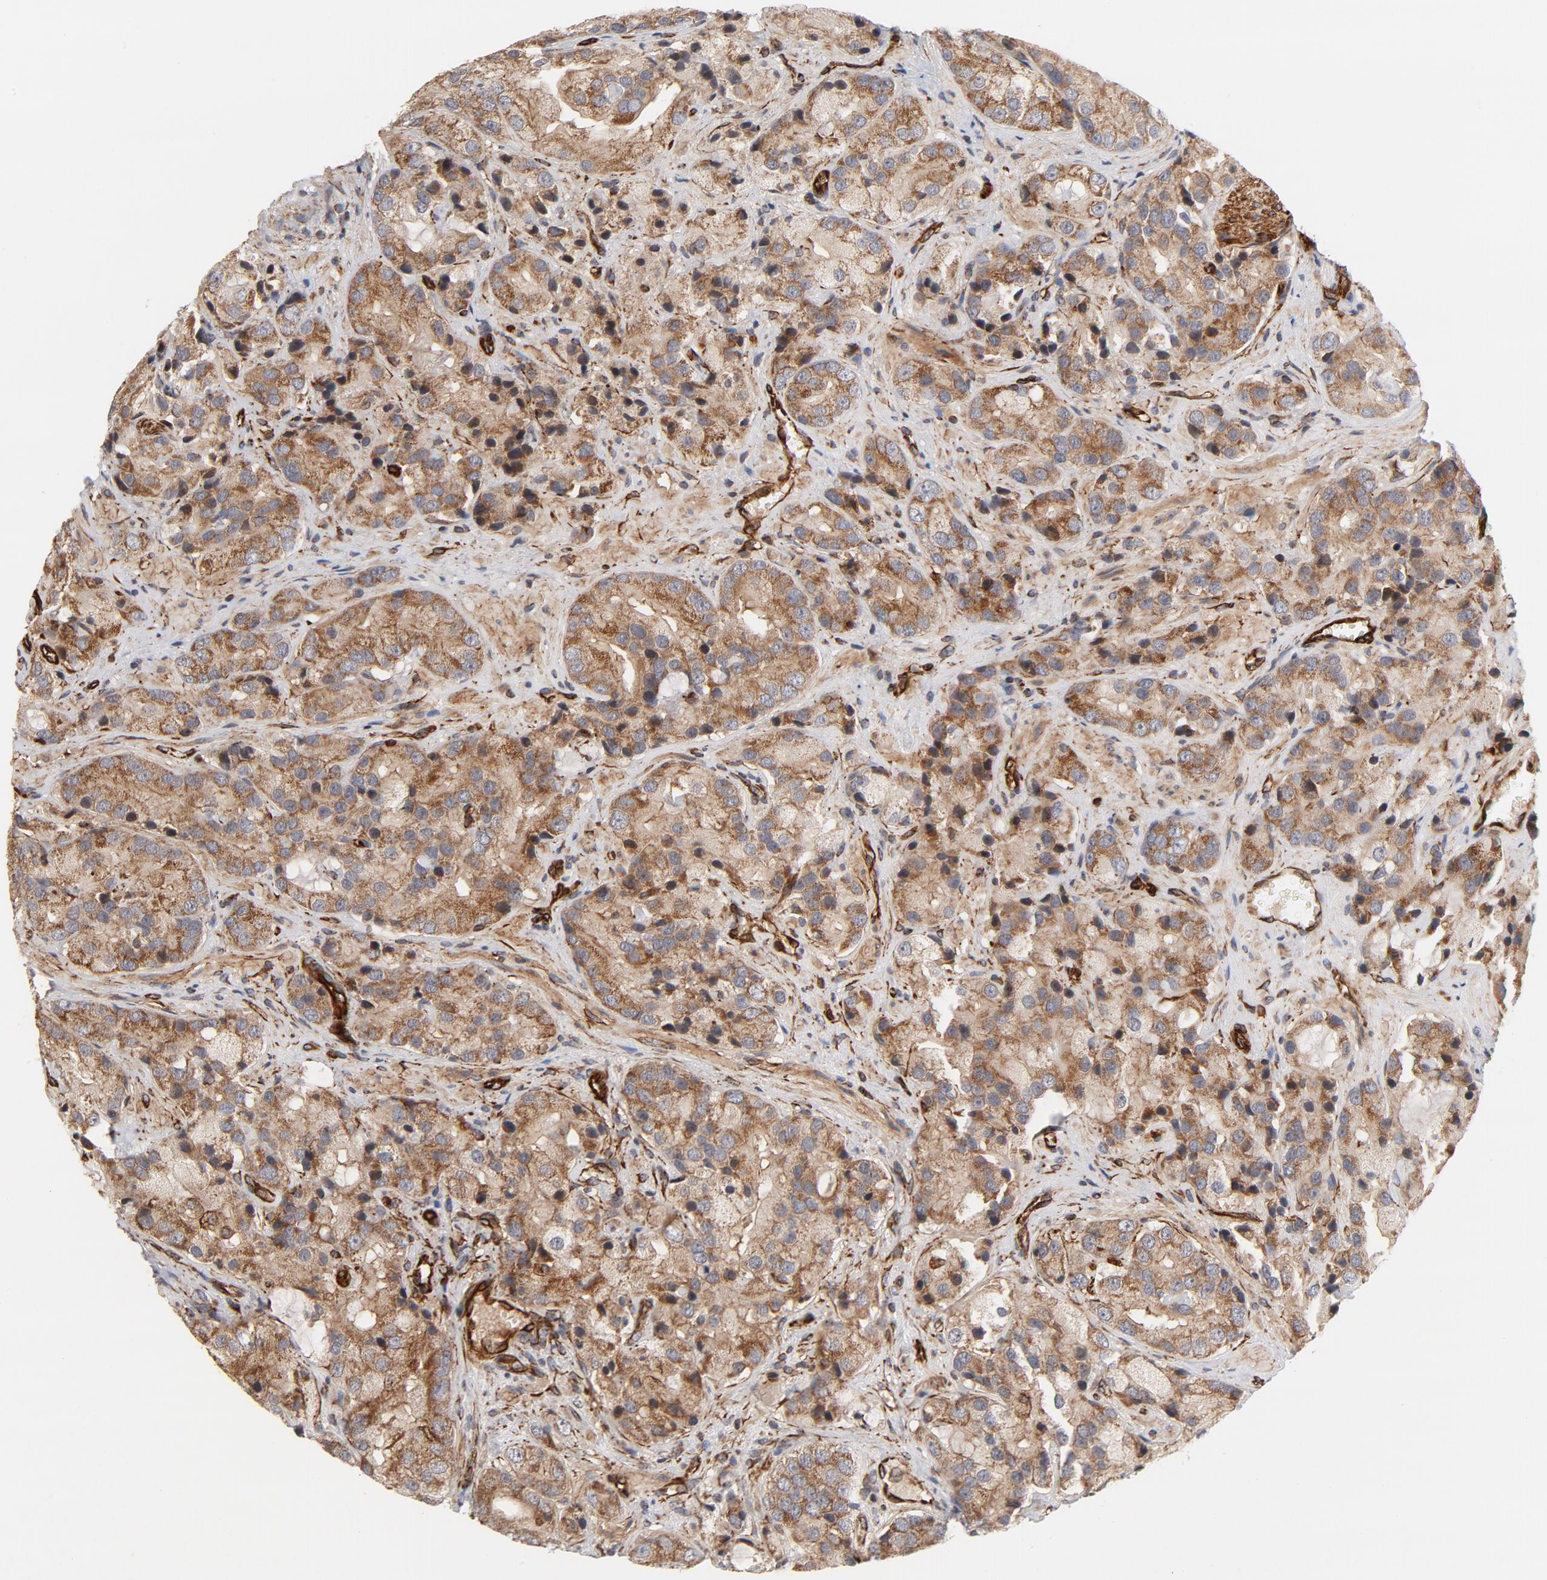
{"staining": {"intensity": "moderate", "quantity": ">75%", "location": "cytoplasmic/membranous"}, "tissue": "prostate cancer", "cell_type": "Tumor cells", "image_type": "cancer", "snomed": [{"axis": "morphology", "description": "Adenocarcinoma, High grade"}, {"axis": "topography", "description": "Prostate"}], "caption": "Prostate cancer stained with DAB immunohistochemistry (IHC) displays medium levels of moderate cytoplasmic/membranous positivity in approximately >75% of tumor cells. (IHC, brightfield microscopy, high magnification).", "gene": "DNAAF2", "patient": {"sex": "male", "age": 70}}